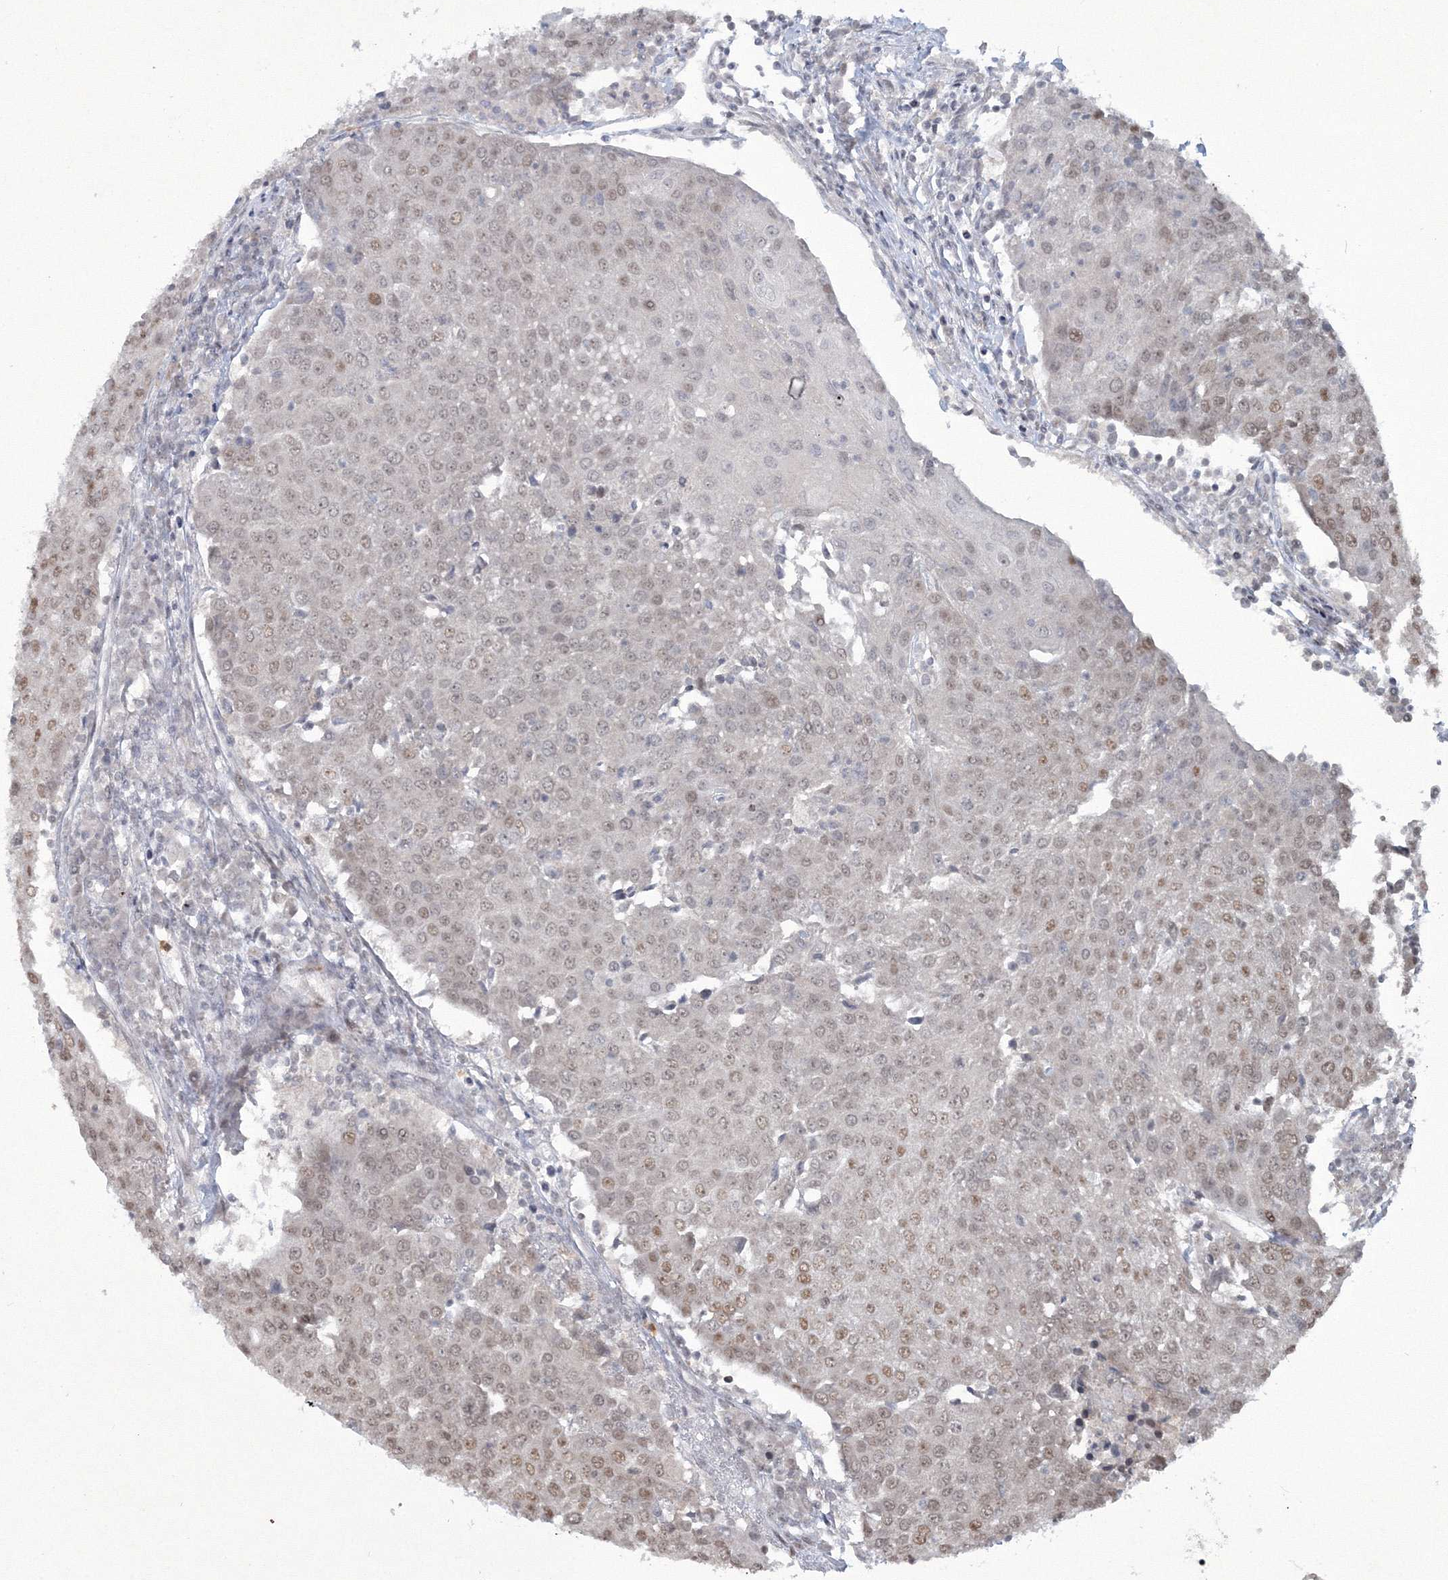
{"staining": {"intensity": "weak", "quantity": ">75%", "location": "nuclear"}, "tissue": "urothelial cancer", "cell_type": "Tumor cells", "image_type": "cancer", "snomed": [{"axis": "morphology", "description": "Urothelial carcinoma, High grade"}, {"axis": "topography", "description": "Urinary bladder"}], "caption": "High-grade urothelial carcinoma tissue demonstrates weak nuclear expression in approximately >75% of tumor cells Using DAB (brown) and hematoxylin (blue) stains, captured at high magnification using brightfield microscopy.", "gene": "C3orf33", "patient": {"sex": "female", "age": 85}}